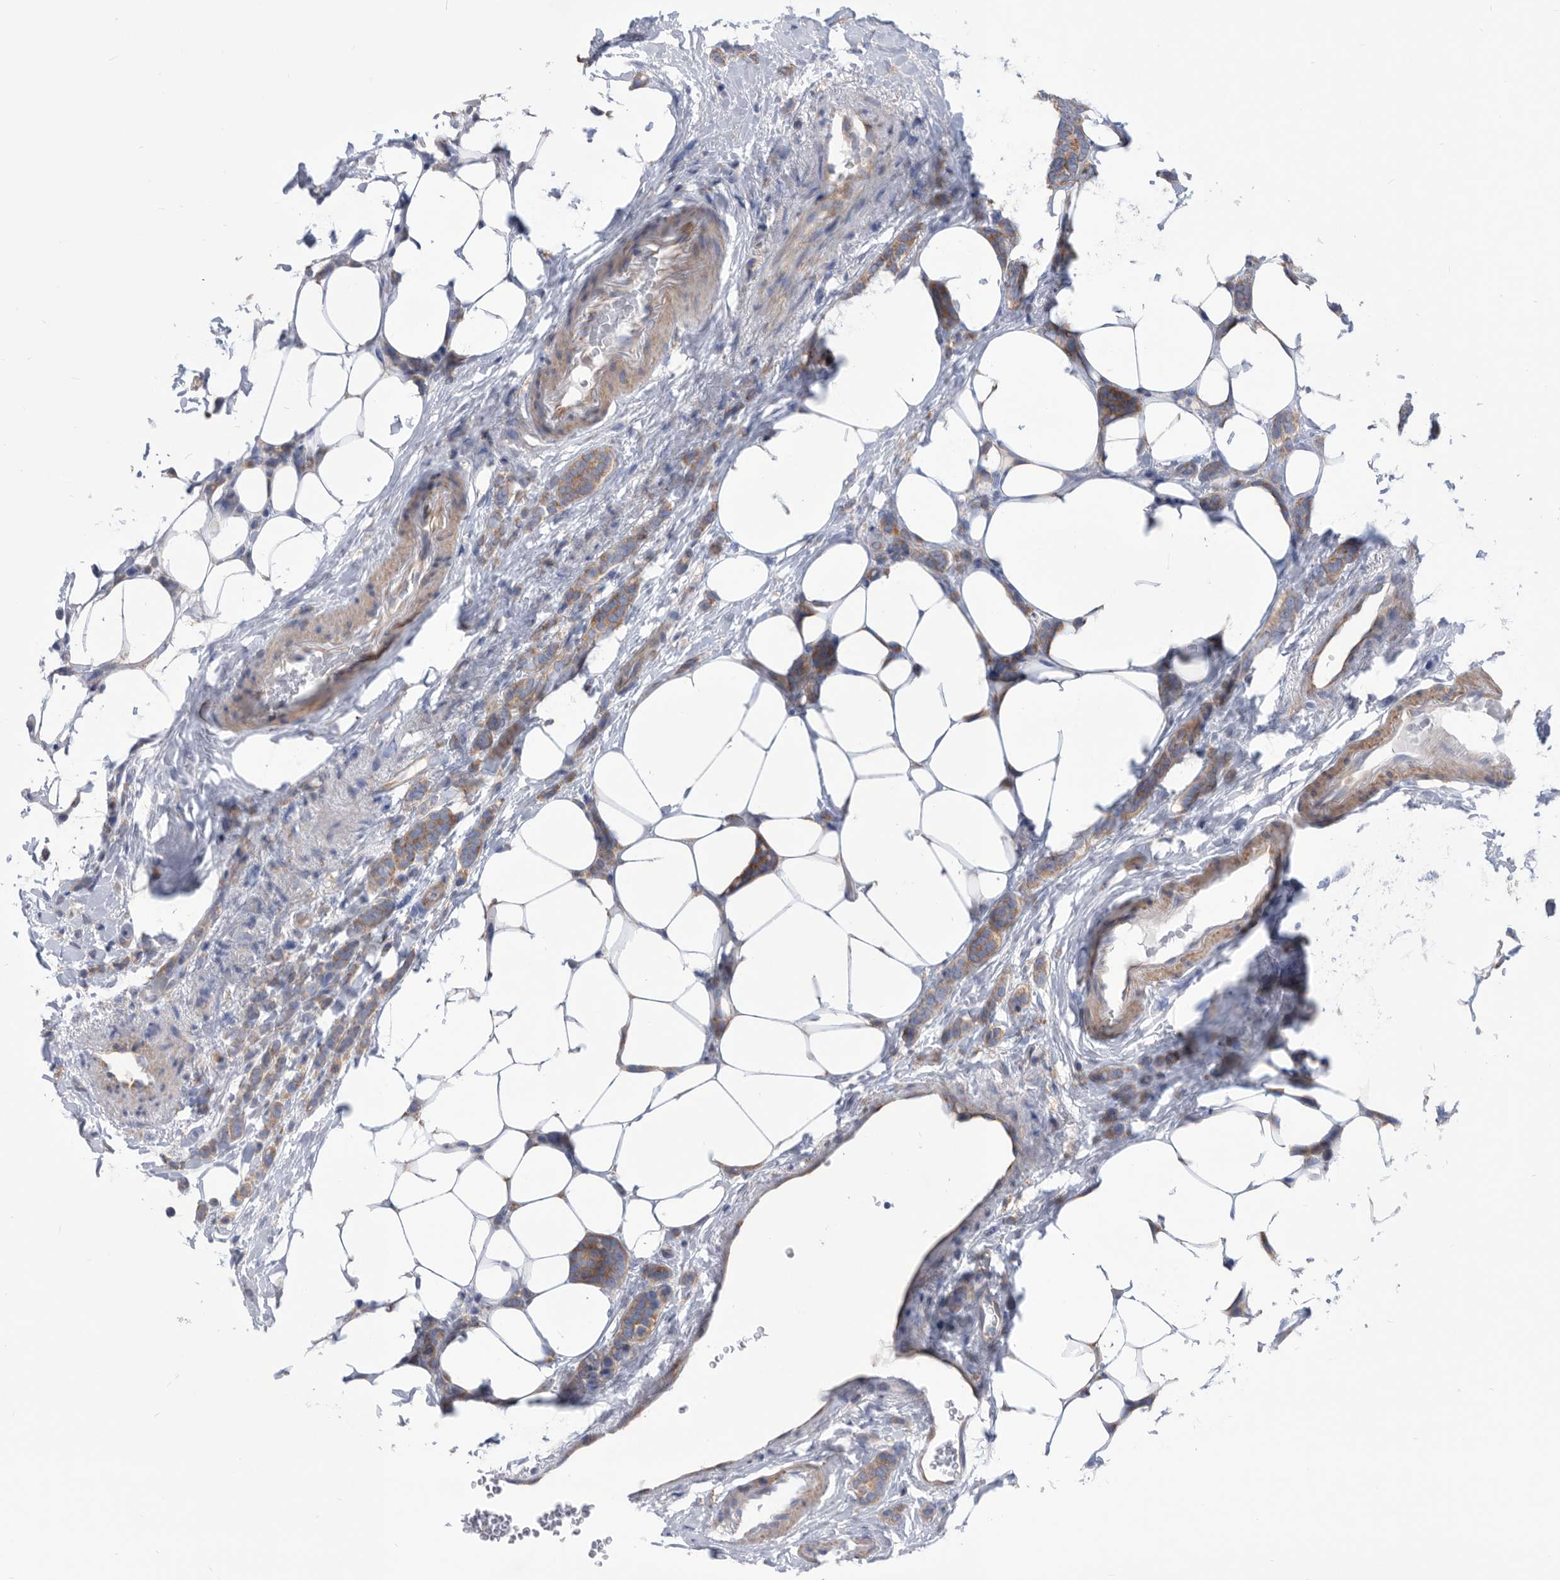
{"staining": {"intensity": "weak", "quantity": ">75%", "location": "cytoplasmic/membranous"}, "tissue": "breast cancer", "cell_type": "Tumor cells", "image_type": "cancer", "snomed": [{"axis": "morphology", "description": "Lobular carcinoma"}, {"axis": "topography", "description": "Breast"}], "caption": "The micrograph reveals immunohistochemical staining of breast cancer (lobular carcinoma). There is weak cytoplasmic/membranous positivity is identified in about >75% of tumor cells.", "gene": "SMG7", "patient": {"sex": "female", "age": 50}}